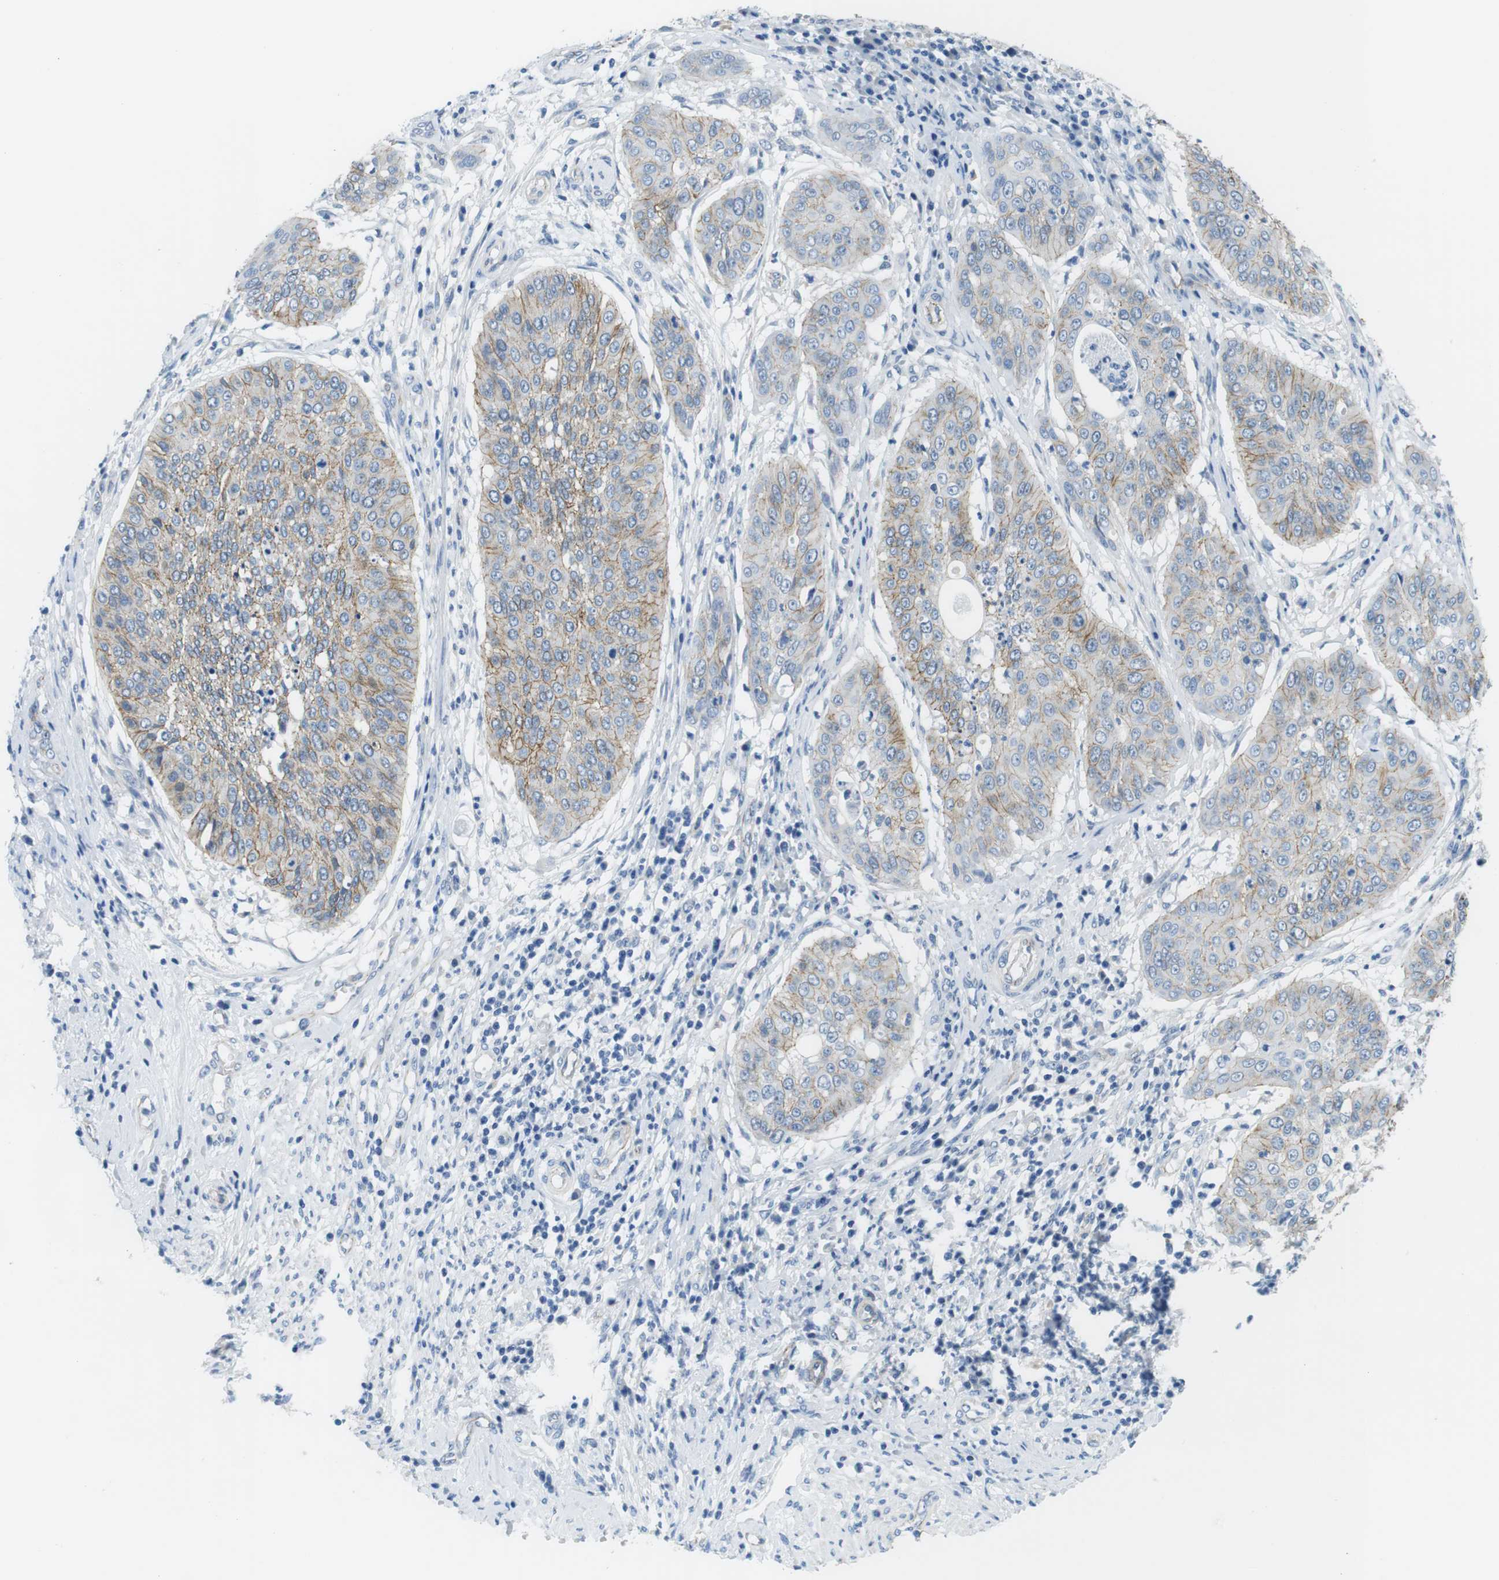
{"staining": {"intensity": "moderate", "quantity": ">75%", "location": "cytoplasmic/membranous"}, "tissue": "cervical cancer", "cell_type": "Tumor cells", "image_type": "cancer", "snomed": [{"axis": "morphology", "description": "Normal tissue, NOS"}, {"axis": "morphology", "description": "Squamous cell carcinoma, NOS"}, {"axis": "topography", "description": "Cervix"}], "caption": "Moderate cytoplasmic/membranous expression for a protein is appreciated in about >75% of tumor cells of squamous cell carcinoma (cervical) using IHC.", "gene": "SLC6A6", "patient": {"sex": "female", "age": 39}}